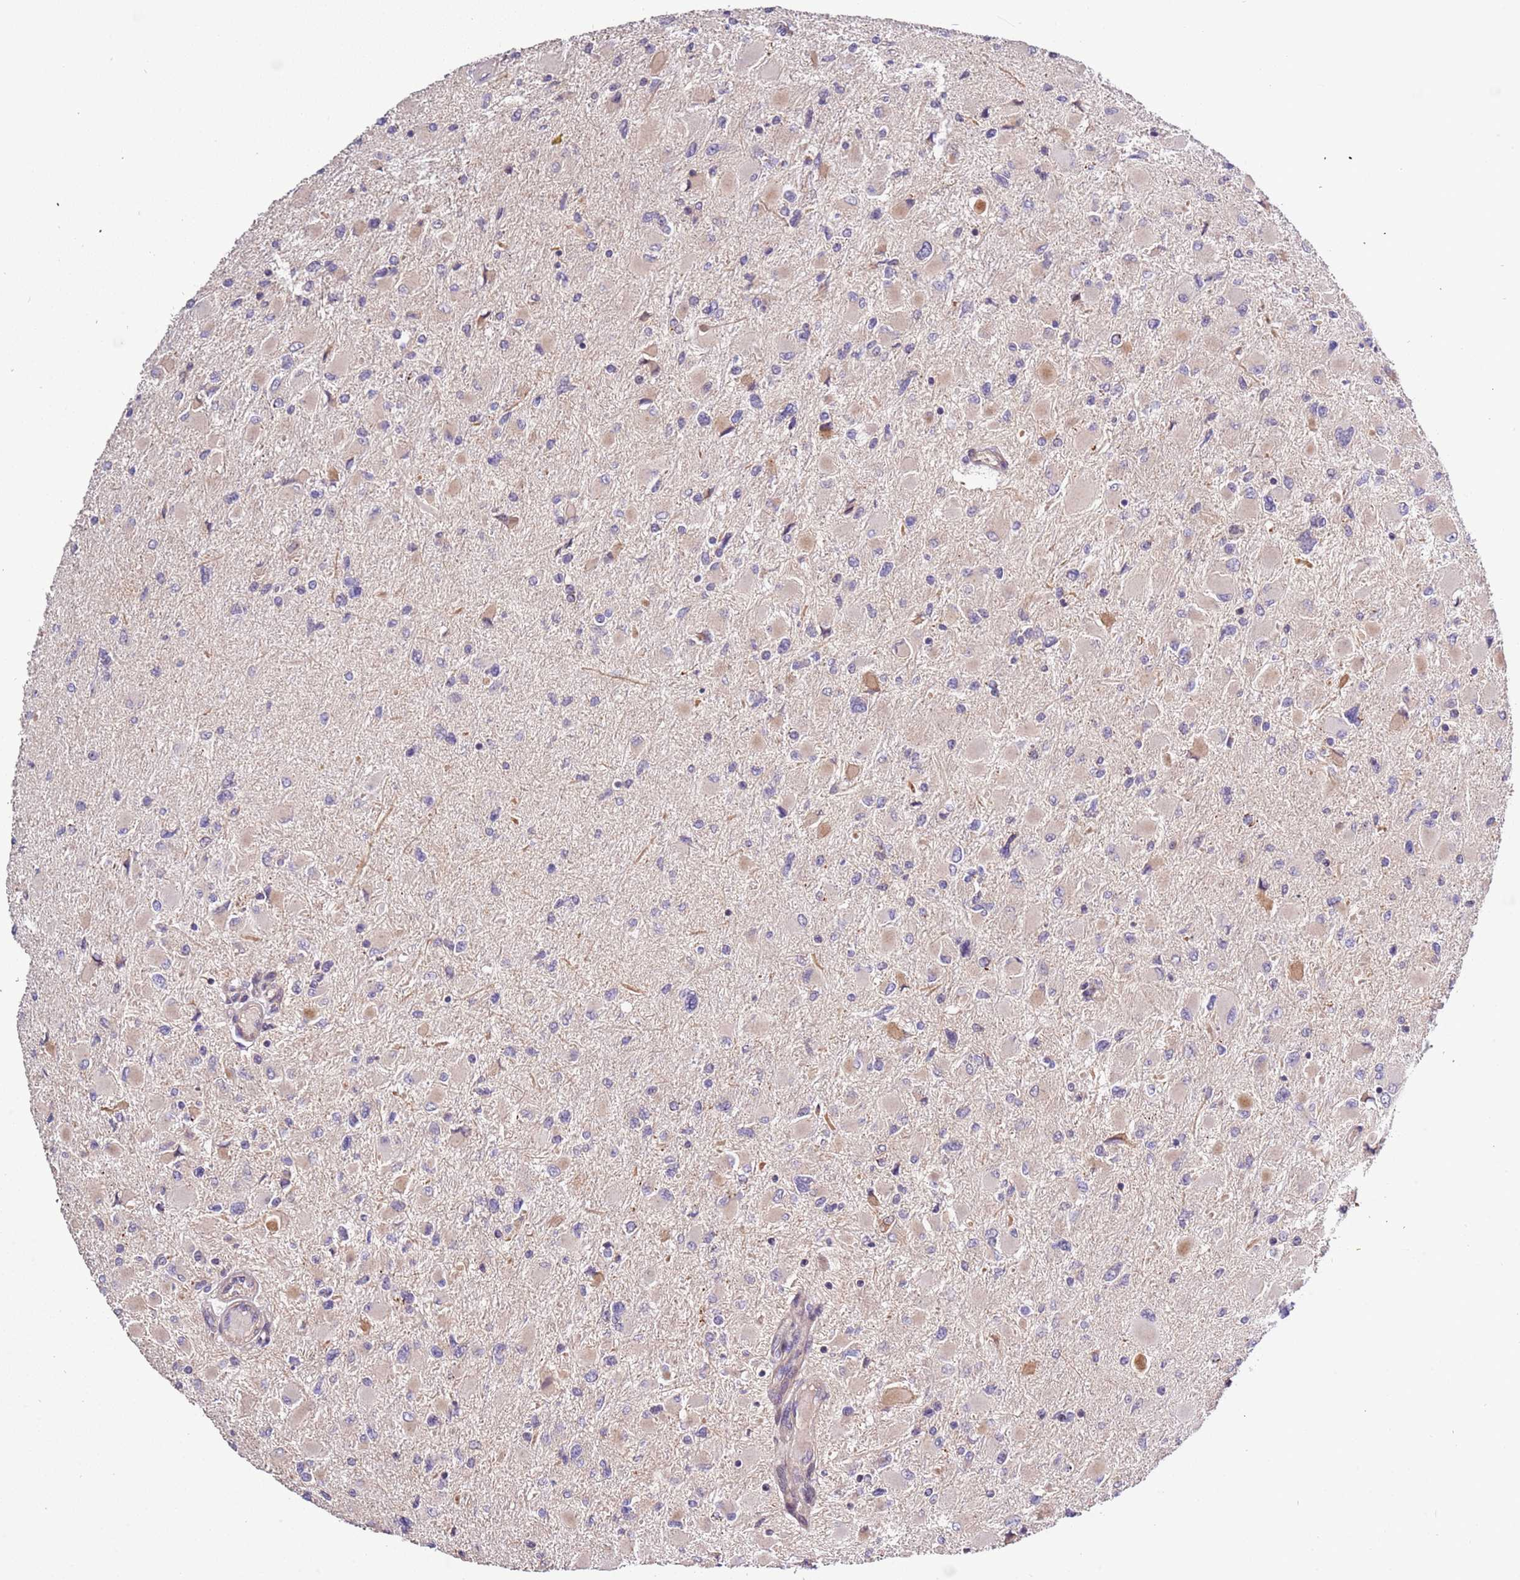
{"staining": {"intensity": "weak", "quantity": "<25%", "location": "cytoplasmic/membranous"}, "tissue": "glioma", "cell_type": "Tumor cells", "image_type": "cancer", "snomed": [{"axis": "morphology", "description": "Glioma, malignant, High grade"}, {"axis": "topography", "description": "Cerebral cortex"}], "caption": "IHC histopathology image of neoplastic tissue: human glioma stained with DAB (3,3'-diaminobenzidine) shows no significant protein positivity in tumor cells. (Immunohistochemistry (ihc), brightfield microscopy, high magnification).", "gene": "LAMB4", "patient": {"sex": "female", "age": 36}}